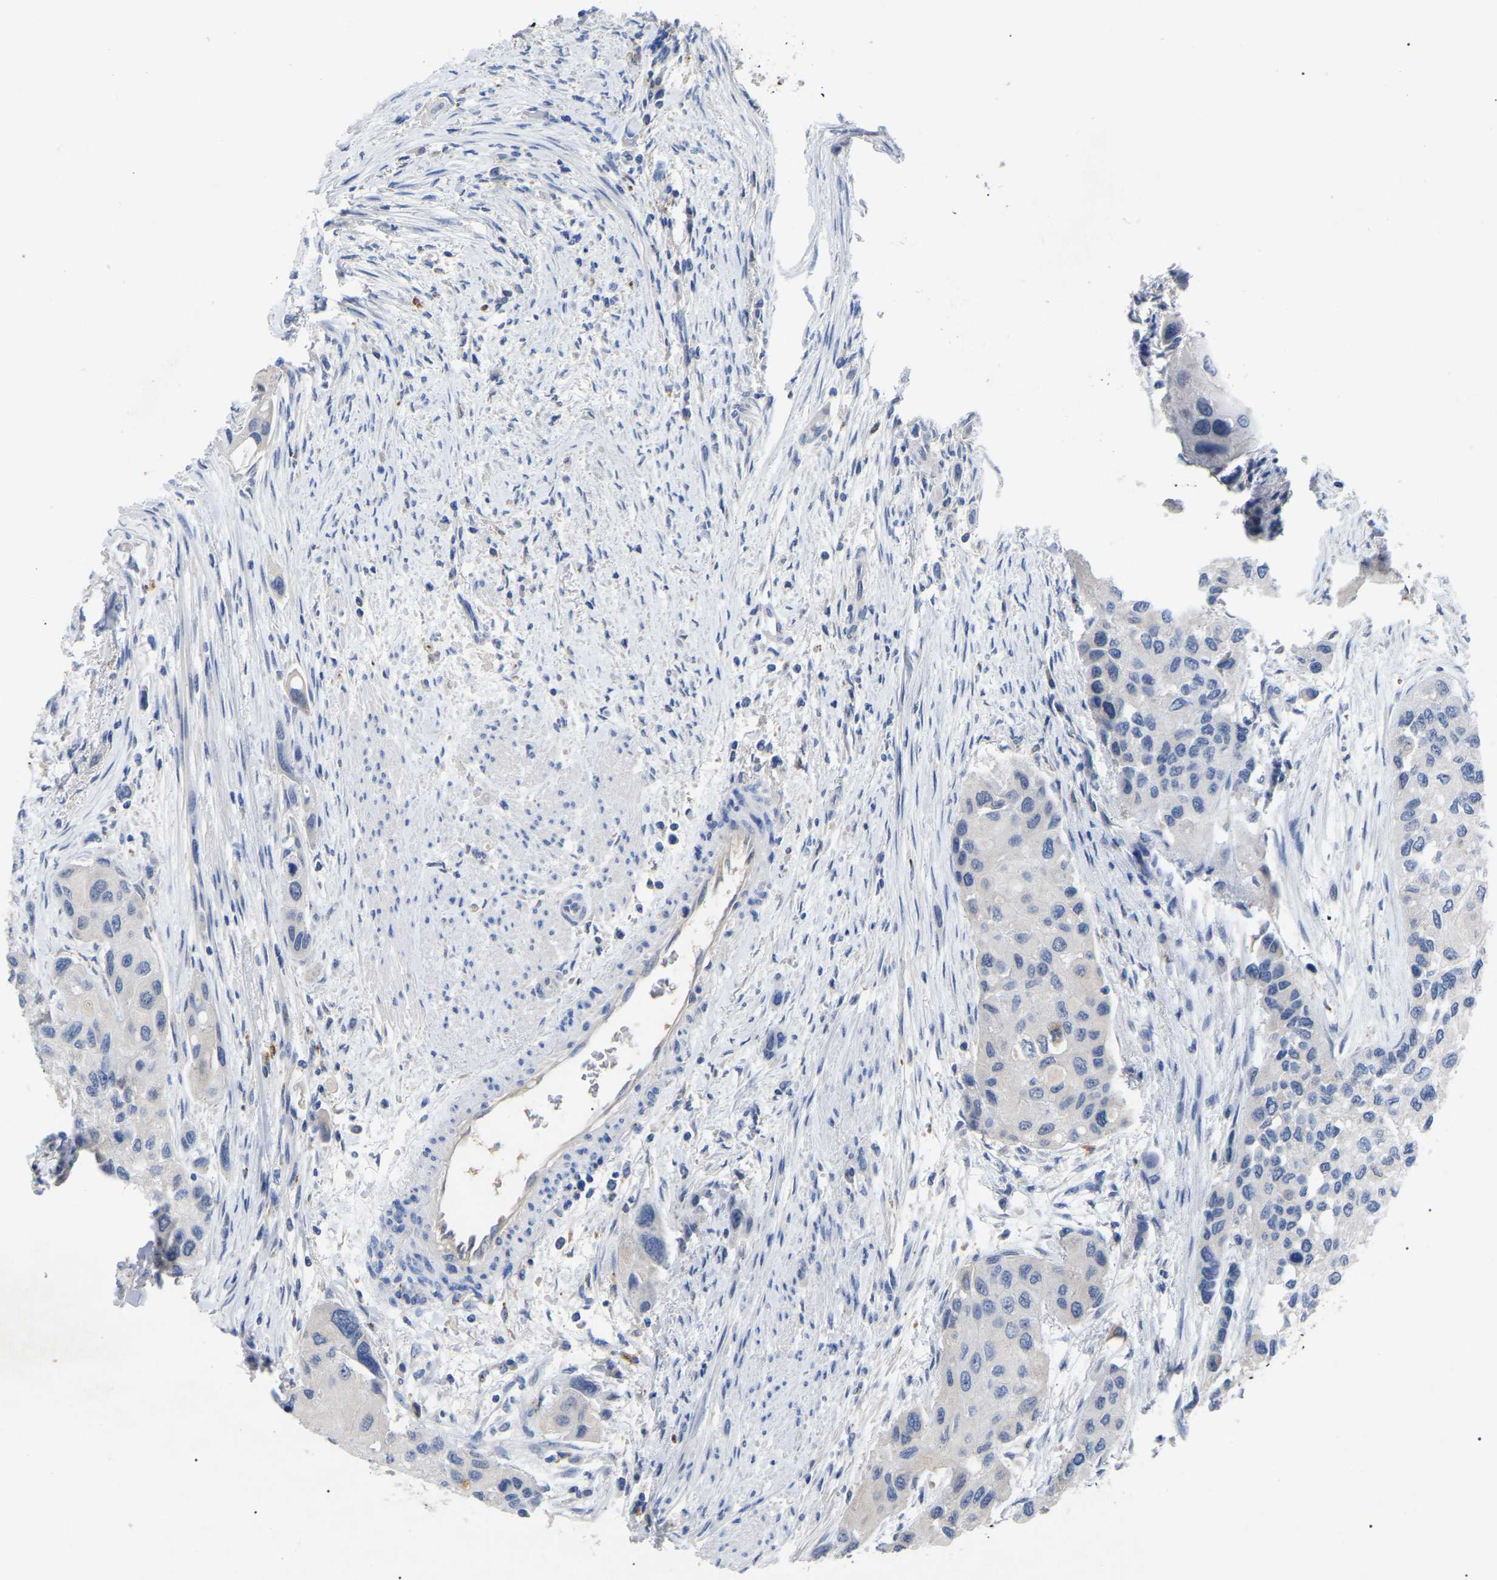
{"staining": {"intensity": "negative", "quantity": "none", "location": "none"}, "tissue": "urothelial cancer", "cell_type": "Tumor cells", "image_type": "cancer", "snomed": [{"axis": "morphology", "description": "Urothelial carcinoma, High grade"}, {"axis": "topography", "description": "Urinary bladder"}], "caption": "Immunohistochemistry (IHC) image of neoplastic tissue: human urothelial carcinoma (high-grade) stained with DAB shows no significant protein expression in tumor cells.", "gene": "SMPD2", "patient": {"sex": "female", "age": 56}}